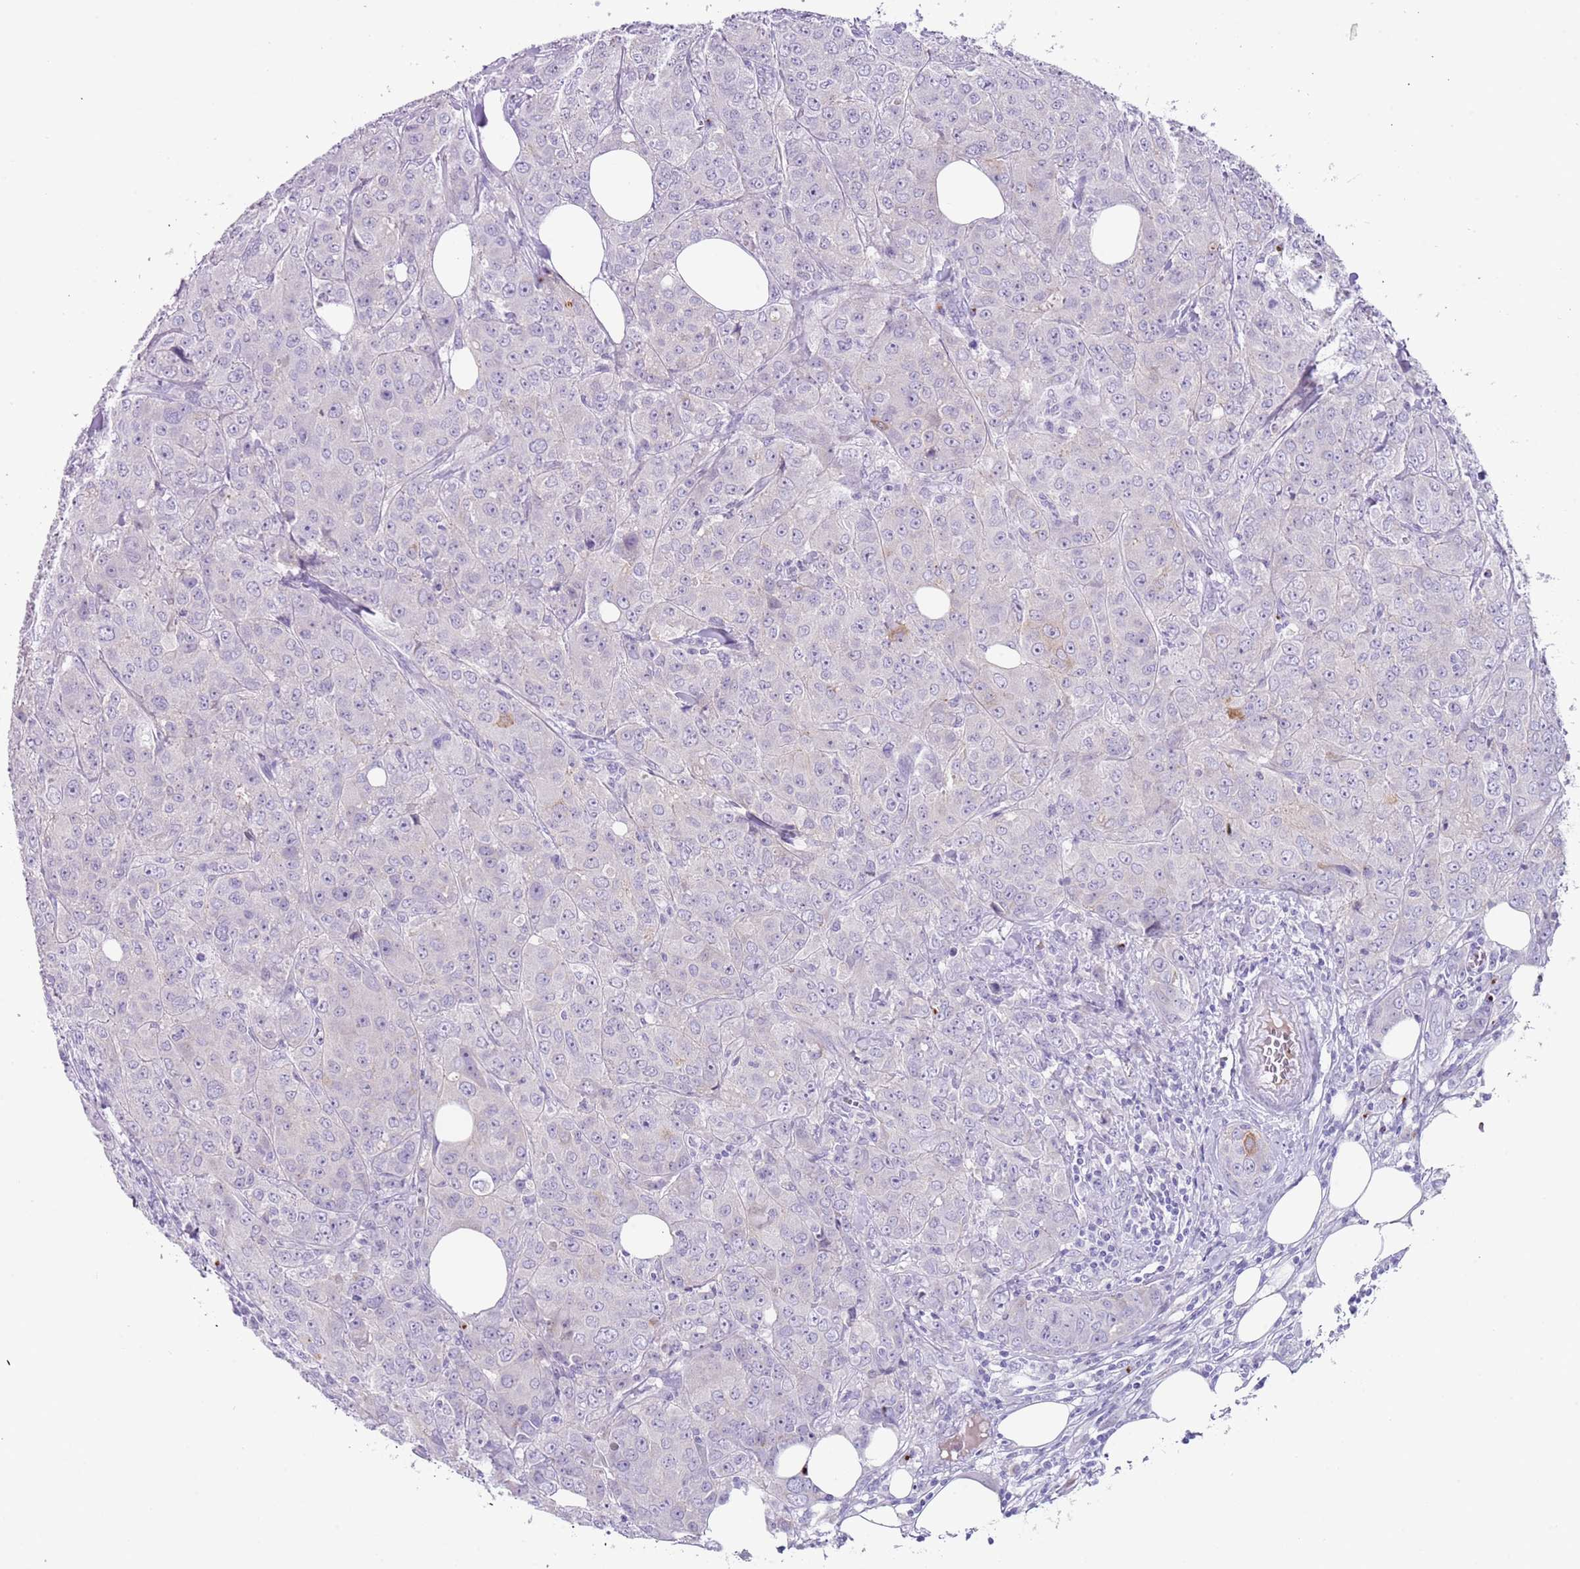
{"staining": {"intensity": "weak", "quantity": "<25%", "location": "cytoplasmic/membranous"}, "tissue": "breast cancer", "cell_type": "Tumor cells", "image_type": "cancer", "snomed": [{"axis": "morphology", "description": "Duct carcinoma"}, {"axis": "topography", "description": "Breast"}], "caption": "Immunohistochemistry (IHC) of breast invasive ductal carcinoma reveals no staining in tumor cells.", "gene": "C2CD3", "patient": {"sex": "female", "age": 43}}